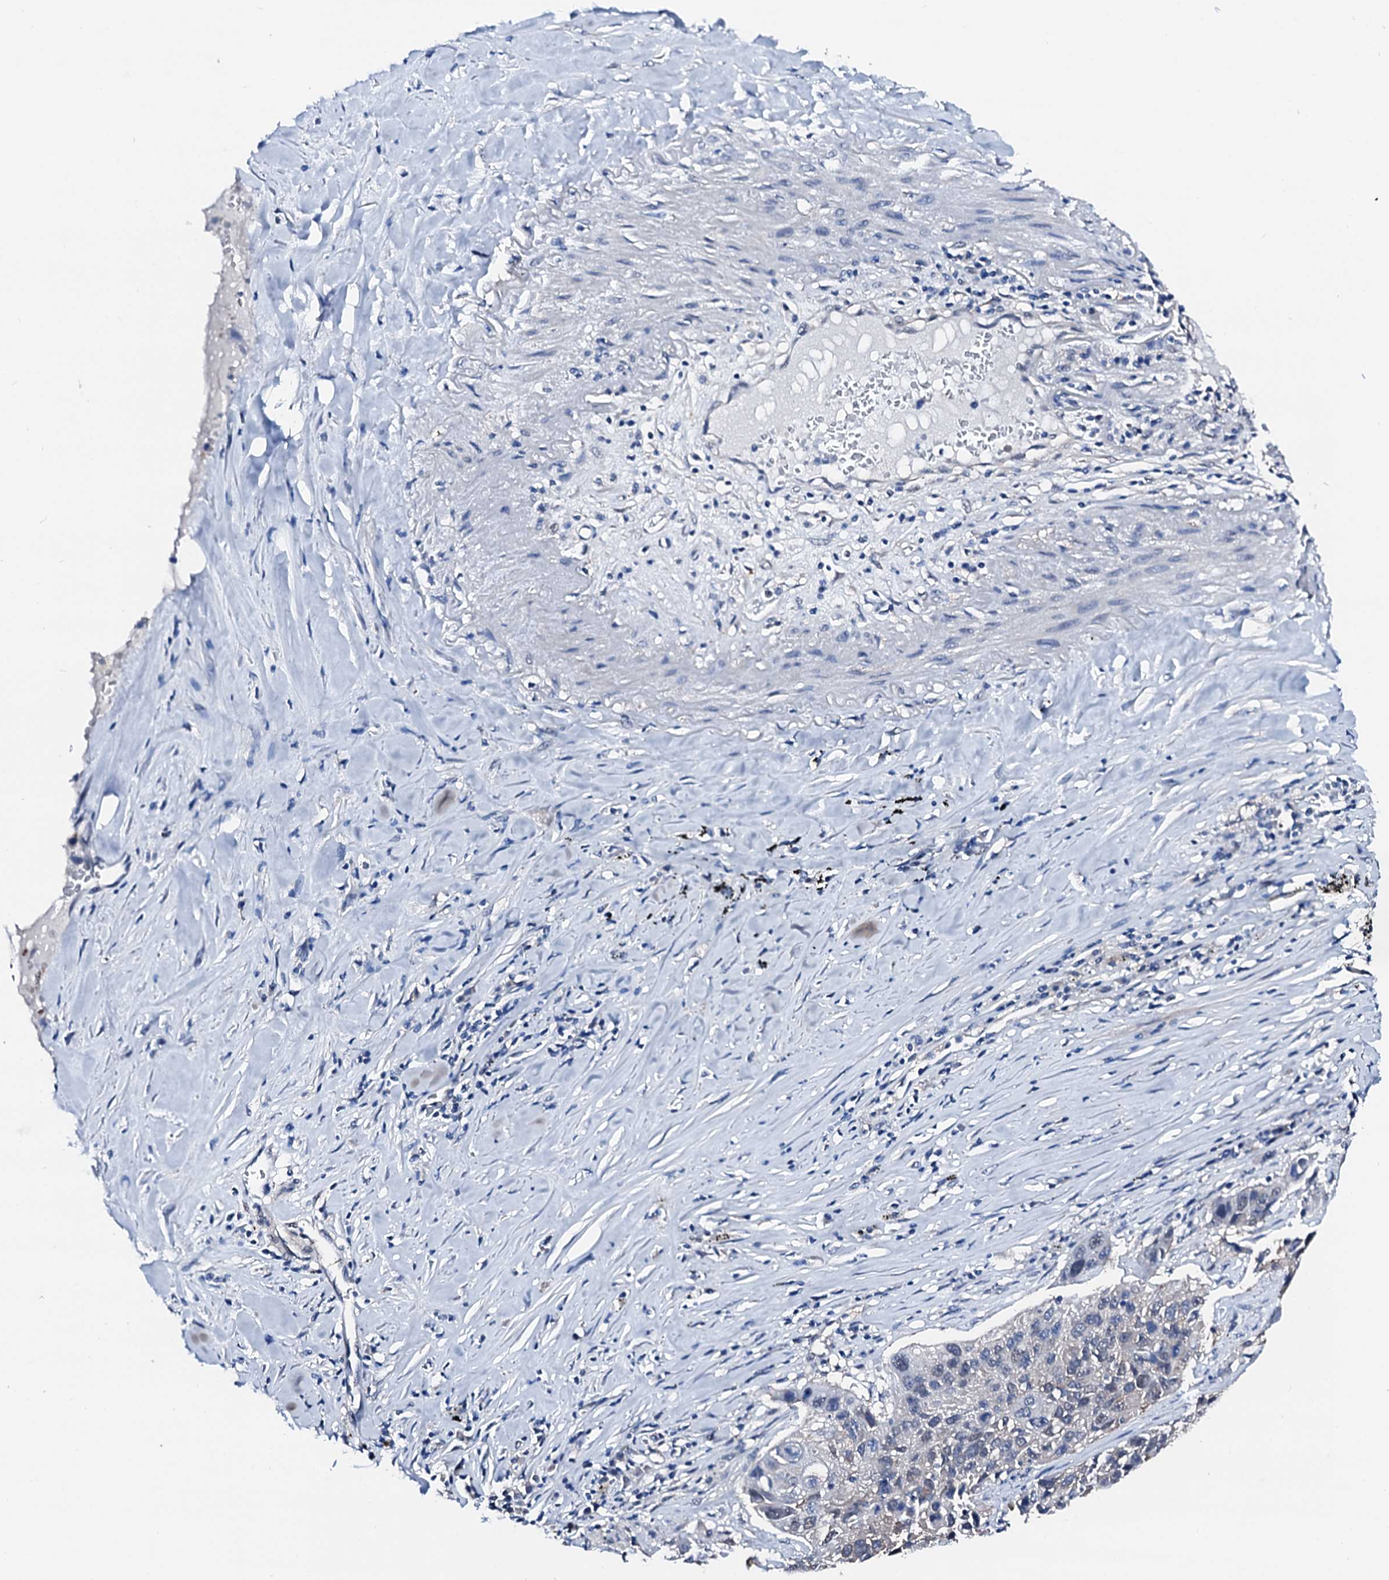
{"staining": {"intensity": "negative", "quantity": "none", "location": "none"}, "tissue": "lung cancer", "cell_type": "Tumor cells", "image_type": "cancer", "snomed": [{"axis": "morphology", "description": "Squamous cell carcinoma, NOS"}, {"axis": "topography", "description": "Lung"}], "caption": "Lung cancer (squamous cell carcinoma) was stained to show a protein in brown. There is no significant positivity in tumor cells.", "gene": "CSN2", "patient": {"sex": "male", "age": 61}}